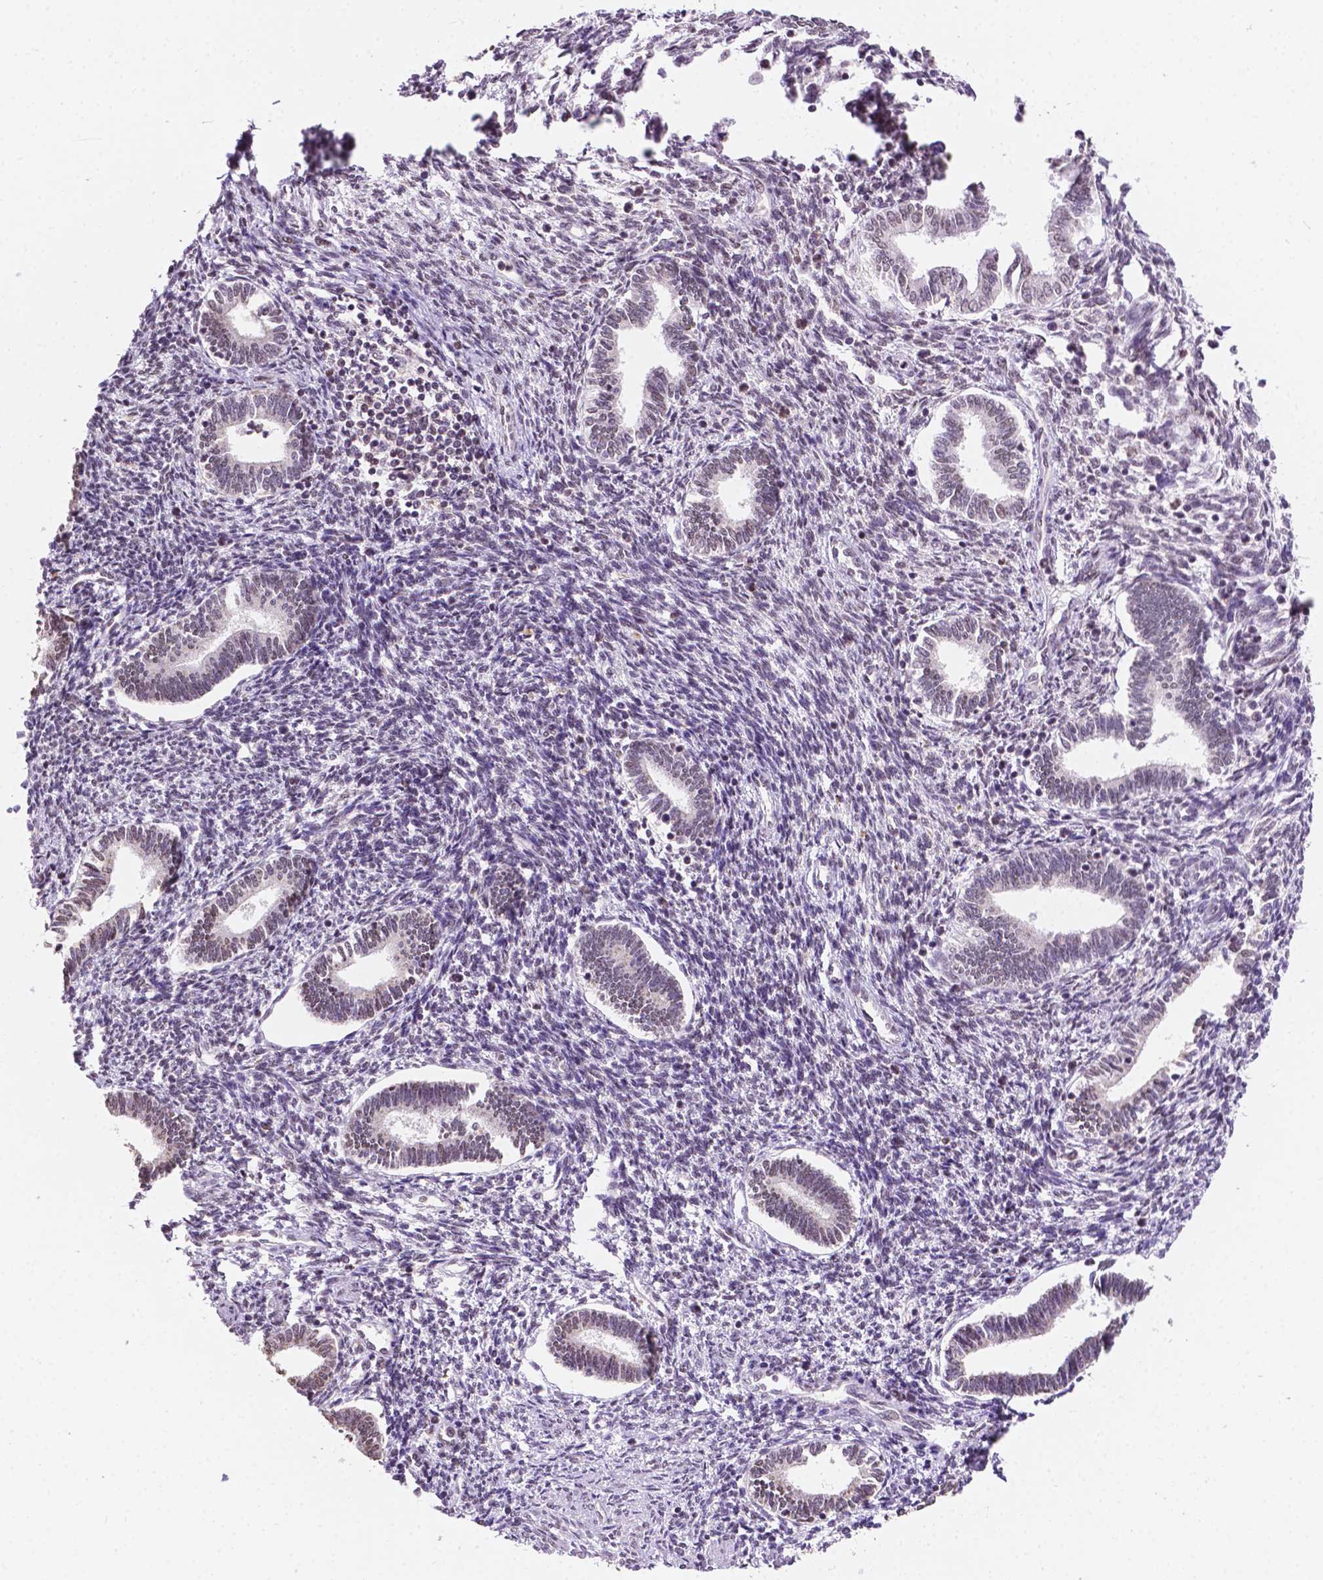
{"staining": {"intensity": "negative", "quantity": "none", "location": "none"}, "tissue": "endometrium", "cell_type": "Cells in endometrial stroma", "image_type": "normal", "snomed": [{"axis": "morphology", "description": "Normal tissue, NOS"}, {"axis": "topography", "description": "Endometrium"}], "caption": "DAB immunohistochemical staining of benign human endometrium demonstrates no significant positivity in cells in endometrial stroma. (DAB immunohistochemistry (IHC), high magnification).", "gene": "PTPN6", "patient": {"sex": "female", "age": 42}}